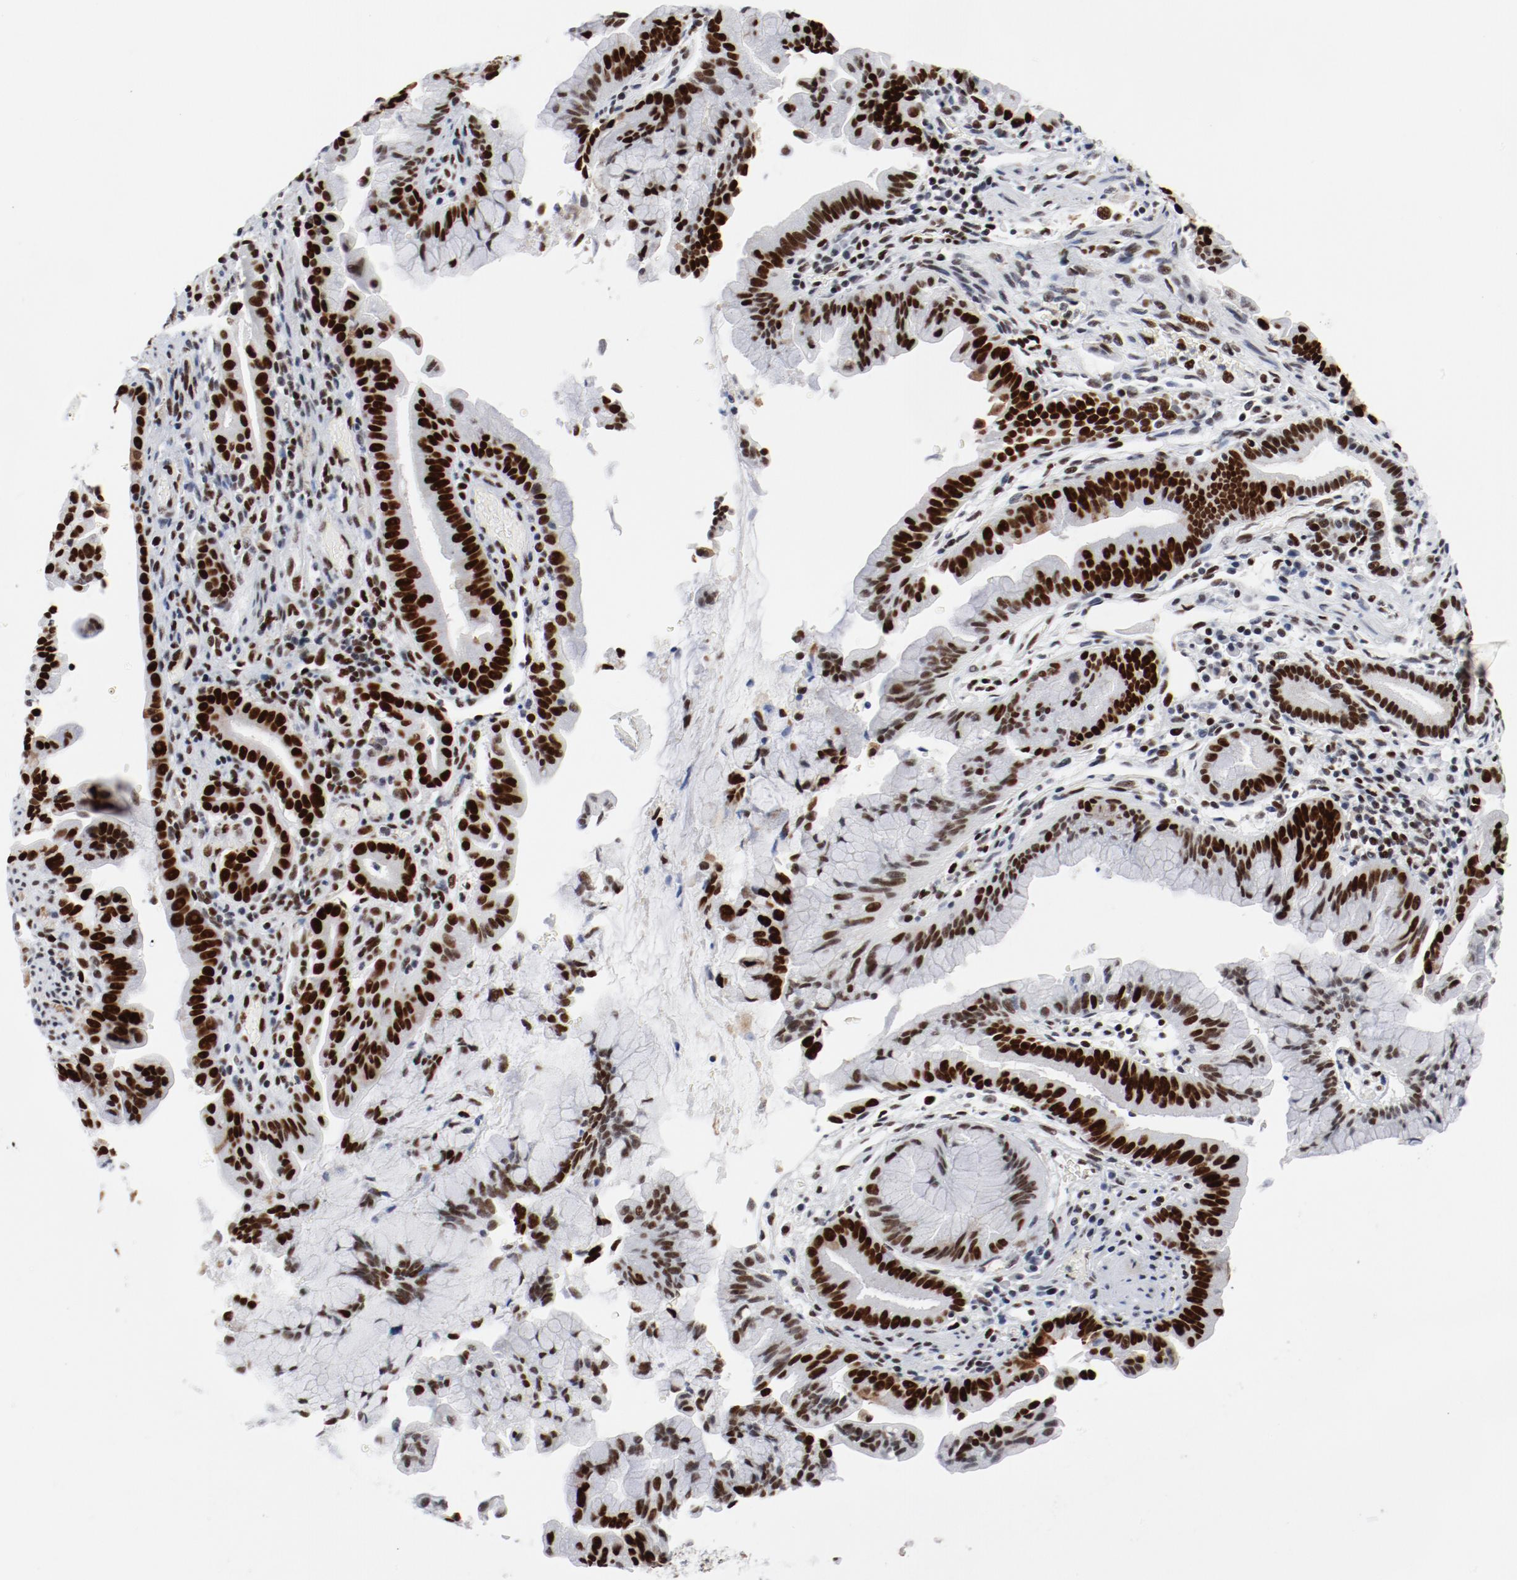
{"staining": {"intensity": "strong", "quantity": ">75%", "location": "nuclear"}, "tissue": "pancreatic cancer", "cell_type": "Tumor cells", "image_type": "cancer", "snomed": [{"axis": "morphology", "description": "Adenocarcinoma, NOS"}, {"axis": "topography", "description": "Pancreas"}], "caption": "Immunohistochemistry (IHC) staining of pancreatic adenocarcinoma, which displays high levels of strong nuclear positivity in approximately >75% of tumor cells indicating strong nuclear protein staining. The staining was performed using DAB (3,3'-diaminobenzidine) (brown) for protein detection and nuclei were counterstained in hematoxylin (blue).", "gene": "POLD1", "patient": {"sex": "male", "age": 59}}